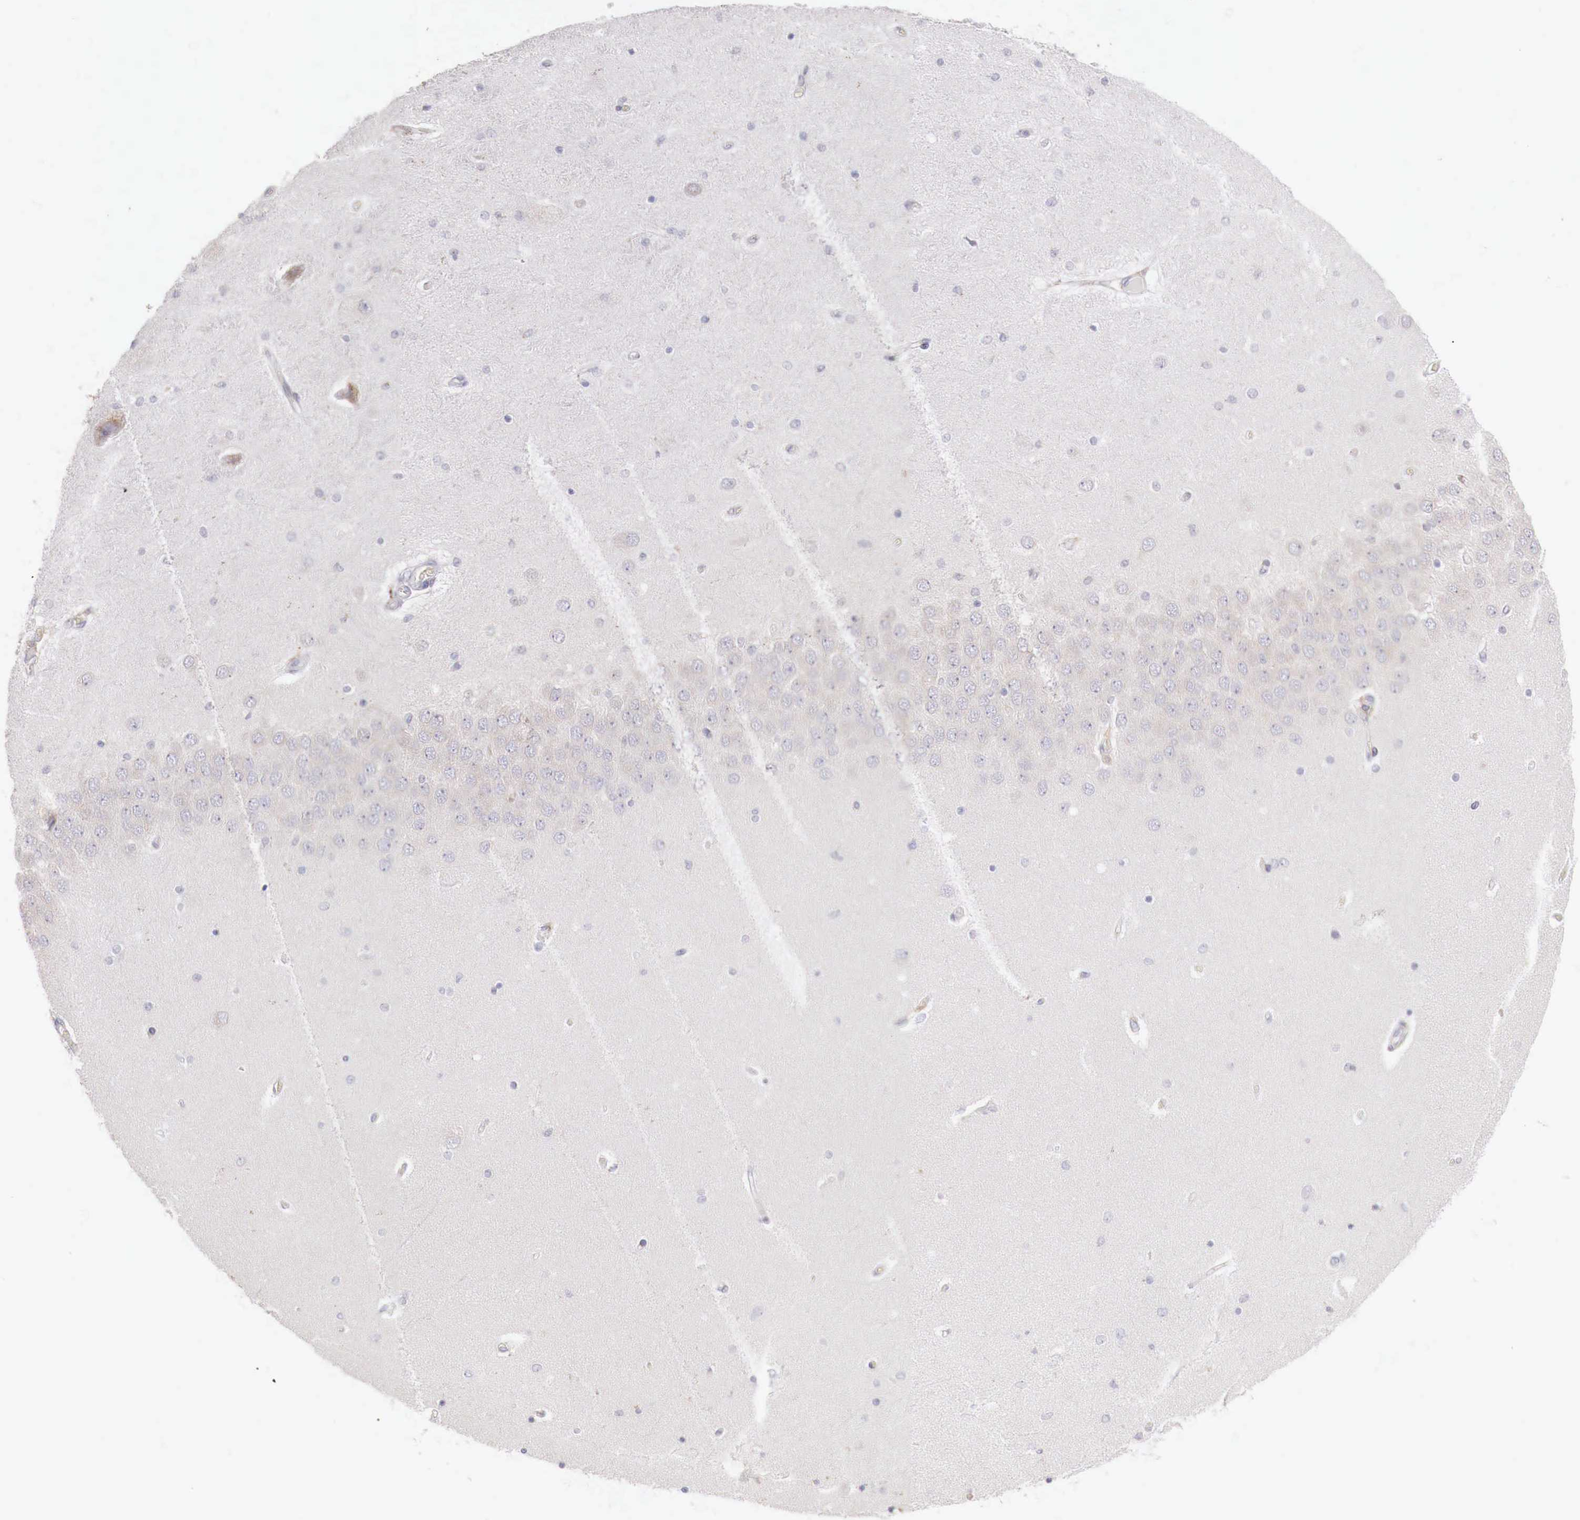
{"staining": {"intensity": "negative", "quantity": "none", "location": "none"}, "tissue": "hippocampus", "cell_type": "Glial cells", "image_type": "normal", "snomed": [{"axis": "morphology", "description": "Normal tissue, NOS"}, {"axis": "topography", "description": "Hippocampus"}], "caption": "IHC photomicrograph of unremarkable hippocampus stained for a protein (brown), which demonstrates no expression in glial cells. (DAB (3,3'-diaminobenzidine) immunohistochemistry with hematoxylin counter stain).", "gene": "GLA", "patient": {"sex": "female", "age": 54}}